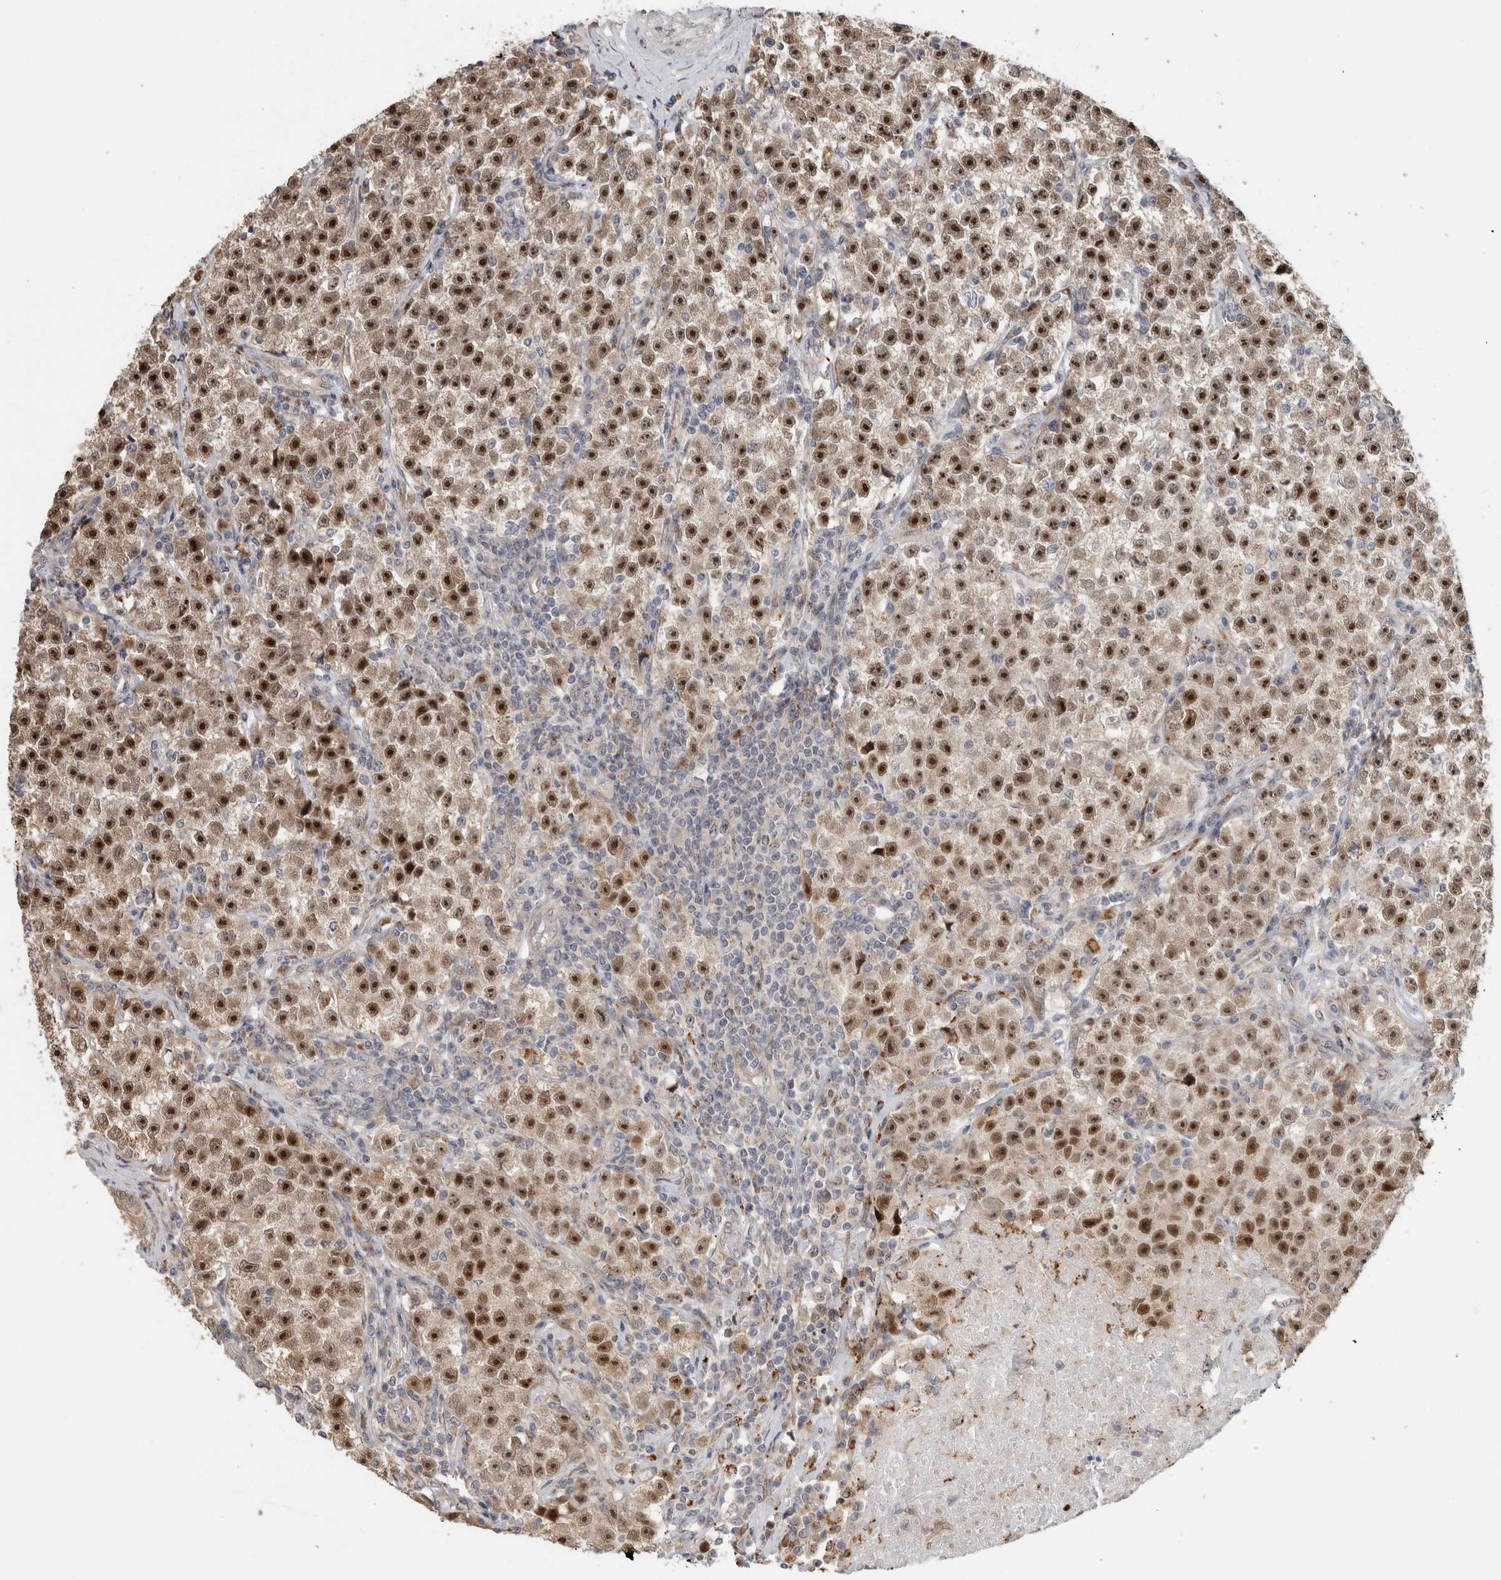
{"staining": {"intensity": "strong", "quantity": ">75%", "location": "nuclear"}, "tissue": "testis cancer", "cell_type": "Tumor cells", "image_type": "cancer", "snomed": [{"axis": "morphology", "description": "Seminoma, NOS"}, {"axis": "topography", "description": "Testis"}], "caption": "Testis cancer stained for a protein (brown) demonstrates strong nuclear positive positivity in approximately >75% of tumor cells.", "gene": "NAB2", "patient": {"sex": "male", "age": 22}}